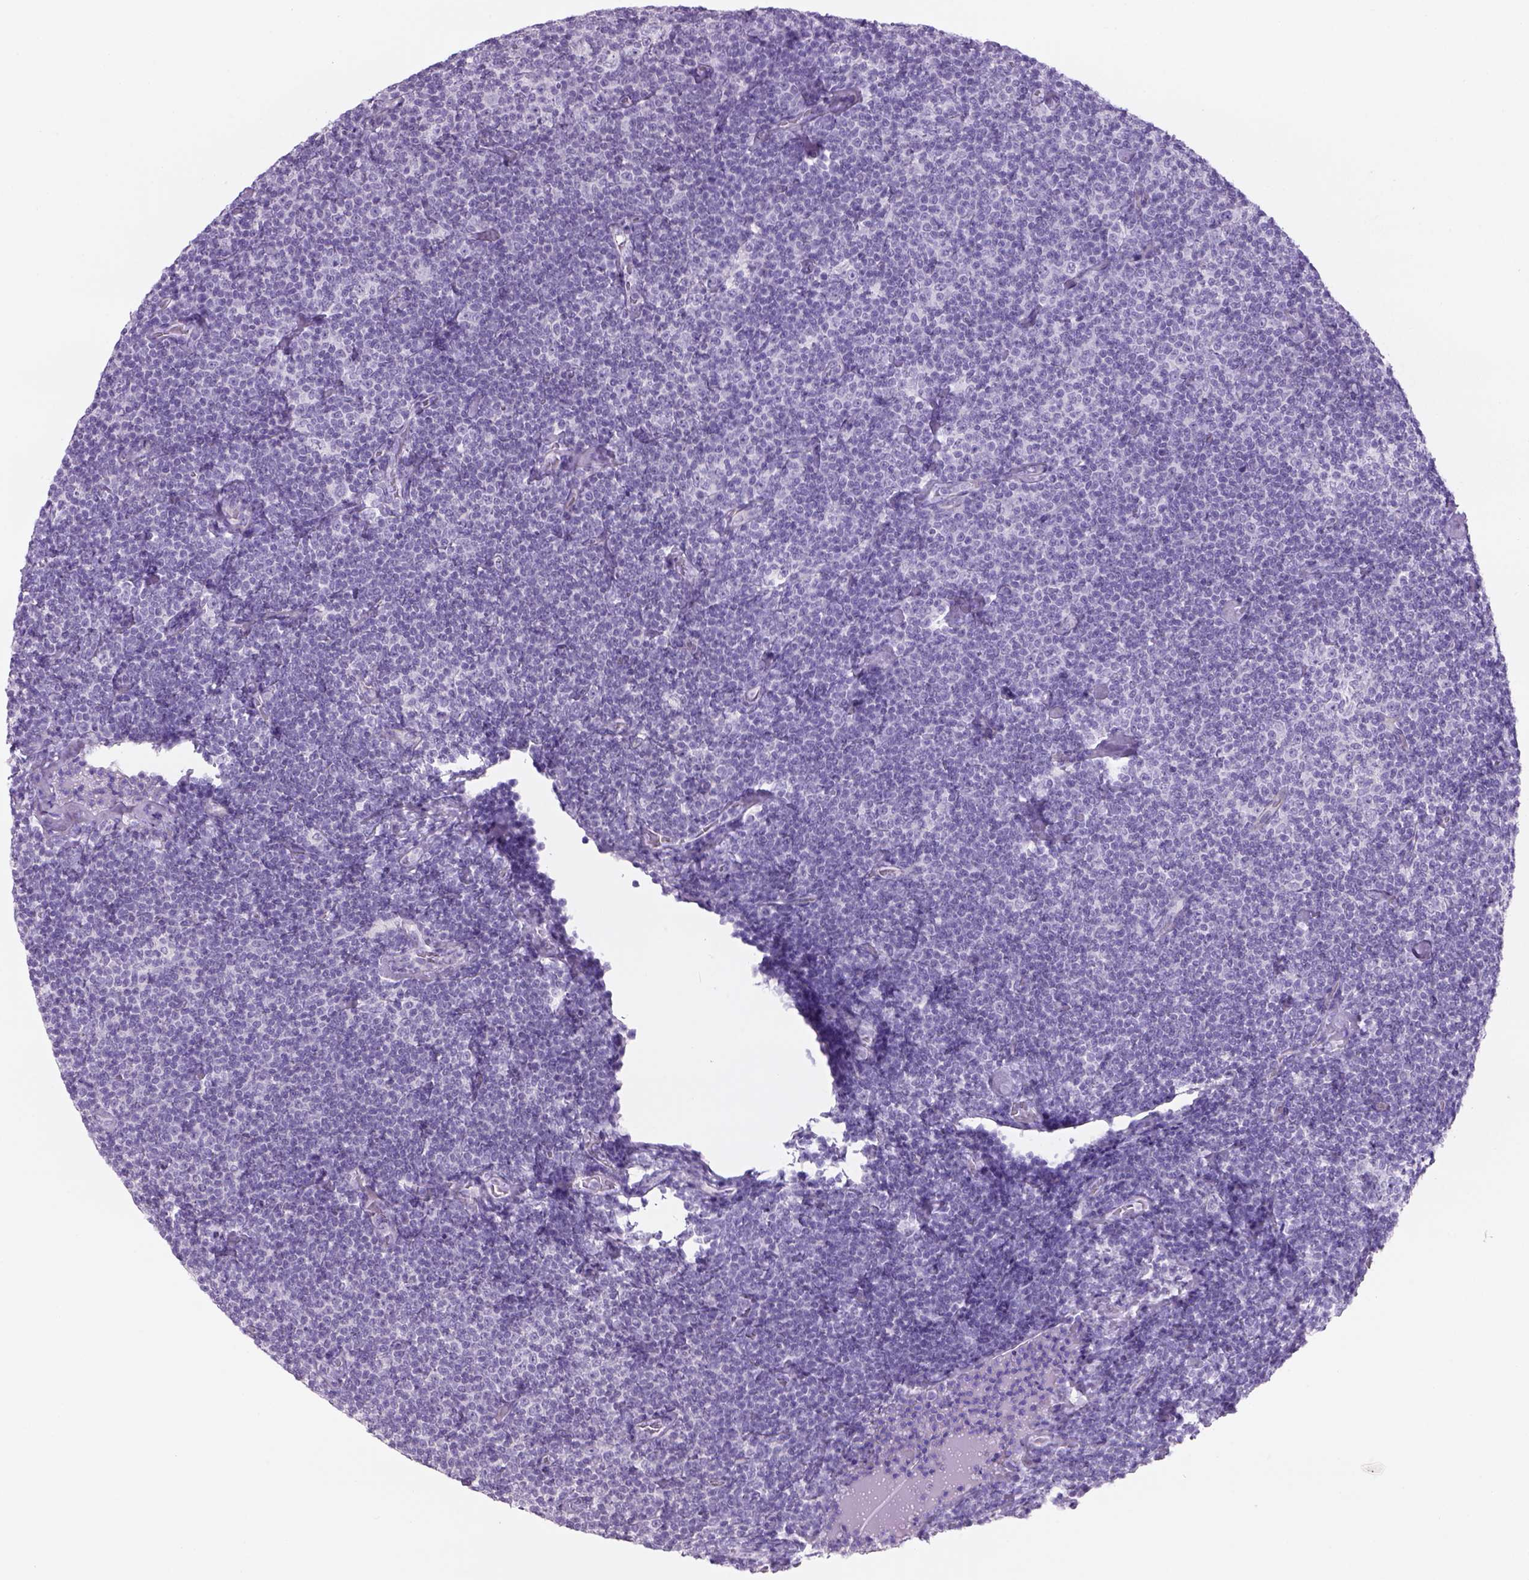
{"staining": {"intensity": "negative", "quantity": "none", "location": "none"}, "tissue": "lymphoma", "cell_type": "Tumor cells", "image_type": "cancer", "snomed": [{"axis": "morphology", "description": "Malignant lymphoma, non-Hodgkin's type, Low grade"}, {"axis": "topography", "description": "Lymph node"}], "caption": "Tumor cells are negative for protein expression in human low-grade malignant lymphoma, non-Hodgkin's type. The staining was performed using DAB (3,3'-diaminobenzidine) to visualize the protein expression in brown, while the nuclei were stained in blue with hematoxylin (Magnification: 20x).", "gene": "TENM4", "patient": {"sex": "male", "age": 81}}